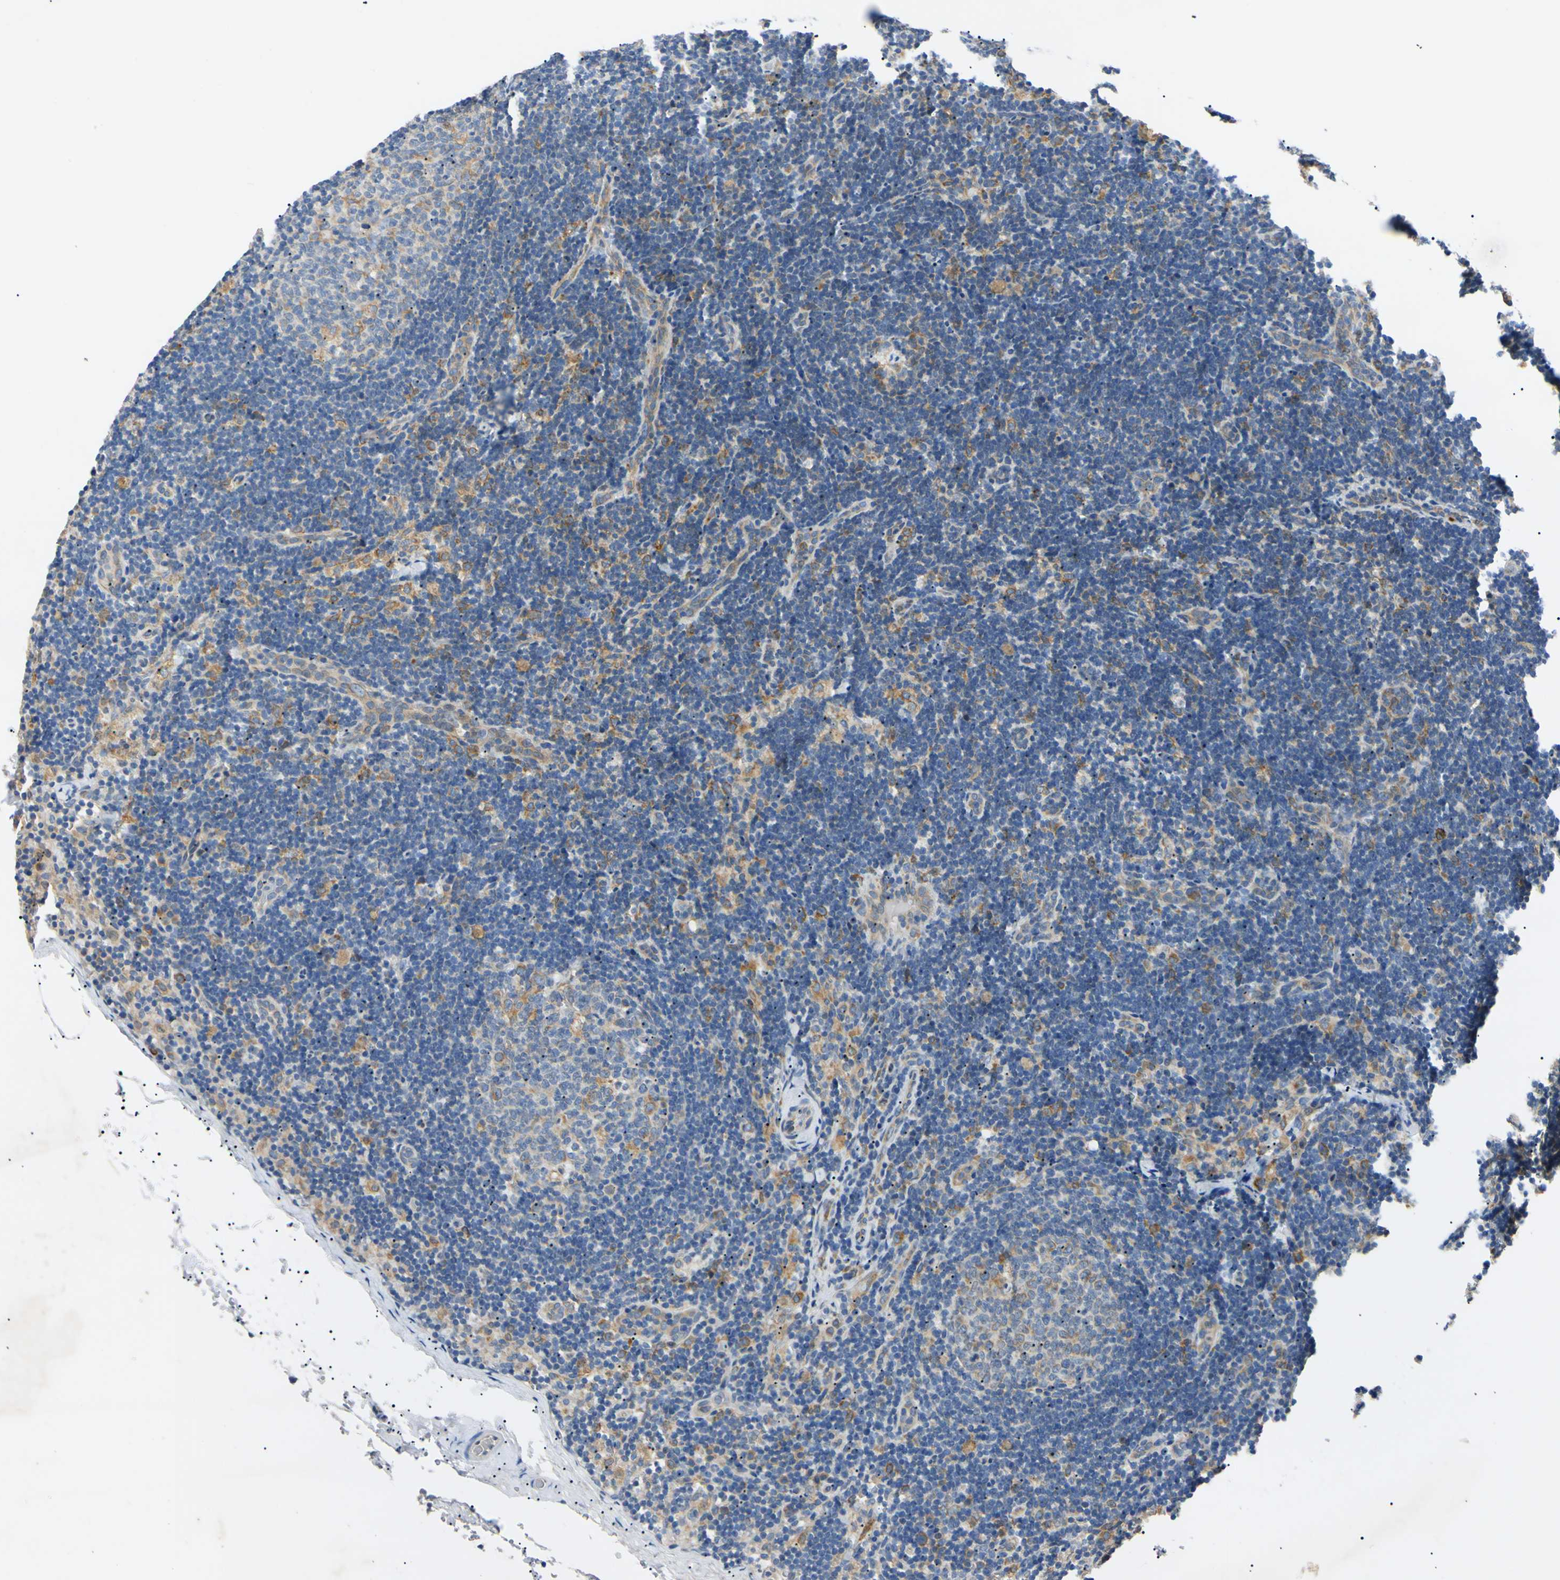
{"staining": {"intensity": "moderate", "quantity": "25%-75%", "location": "cytoplasmic/membranous"}, "tissue": "lymph node", "cell_type": "Germinal center cells", "image_type": "normal", "snomed": [{"axis": "morphology", "description": "Normal tissue, NOS"}, {"axis": "topography", "description": "Lymph node"}], "caption": "DAB (3,3'-diaminobenzidine) immunohistochemical staining of unremarkable human lymph node reveals moderate cytoplasmic/membranous protein staining in approximately 25%-75% of germinal center cells. (IHC, brightfield microscopy, high magnification).", "gene": "DNAJB12", "patient": {"sex": "female", "age": 14}}